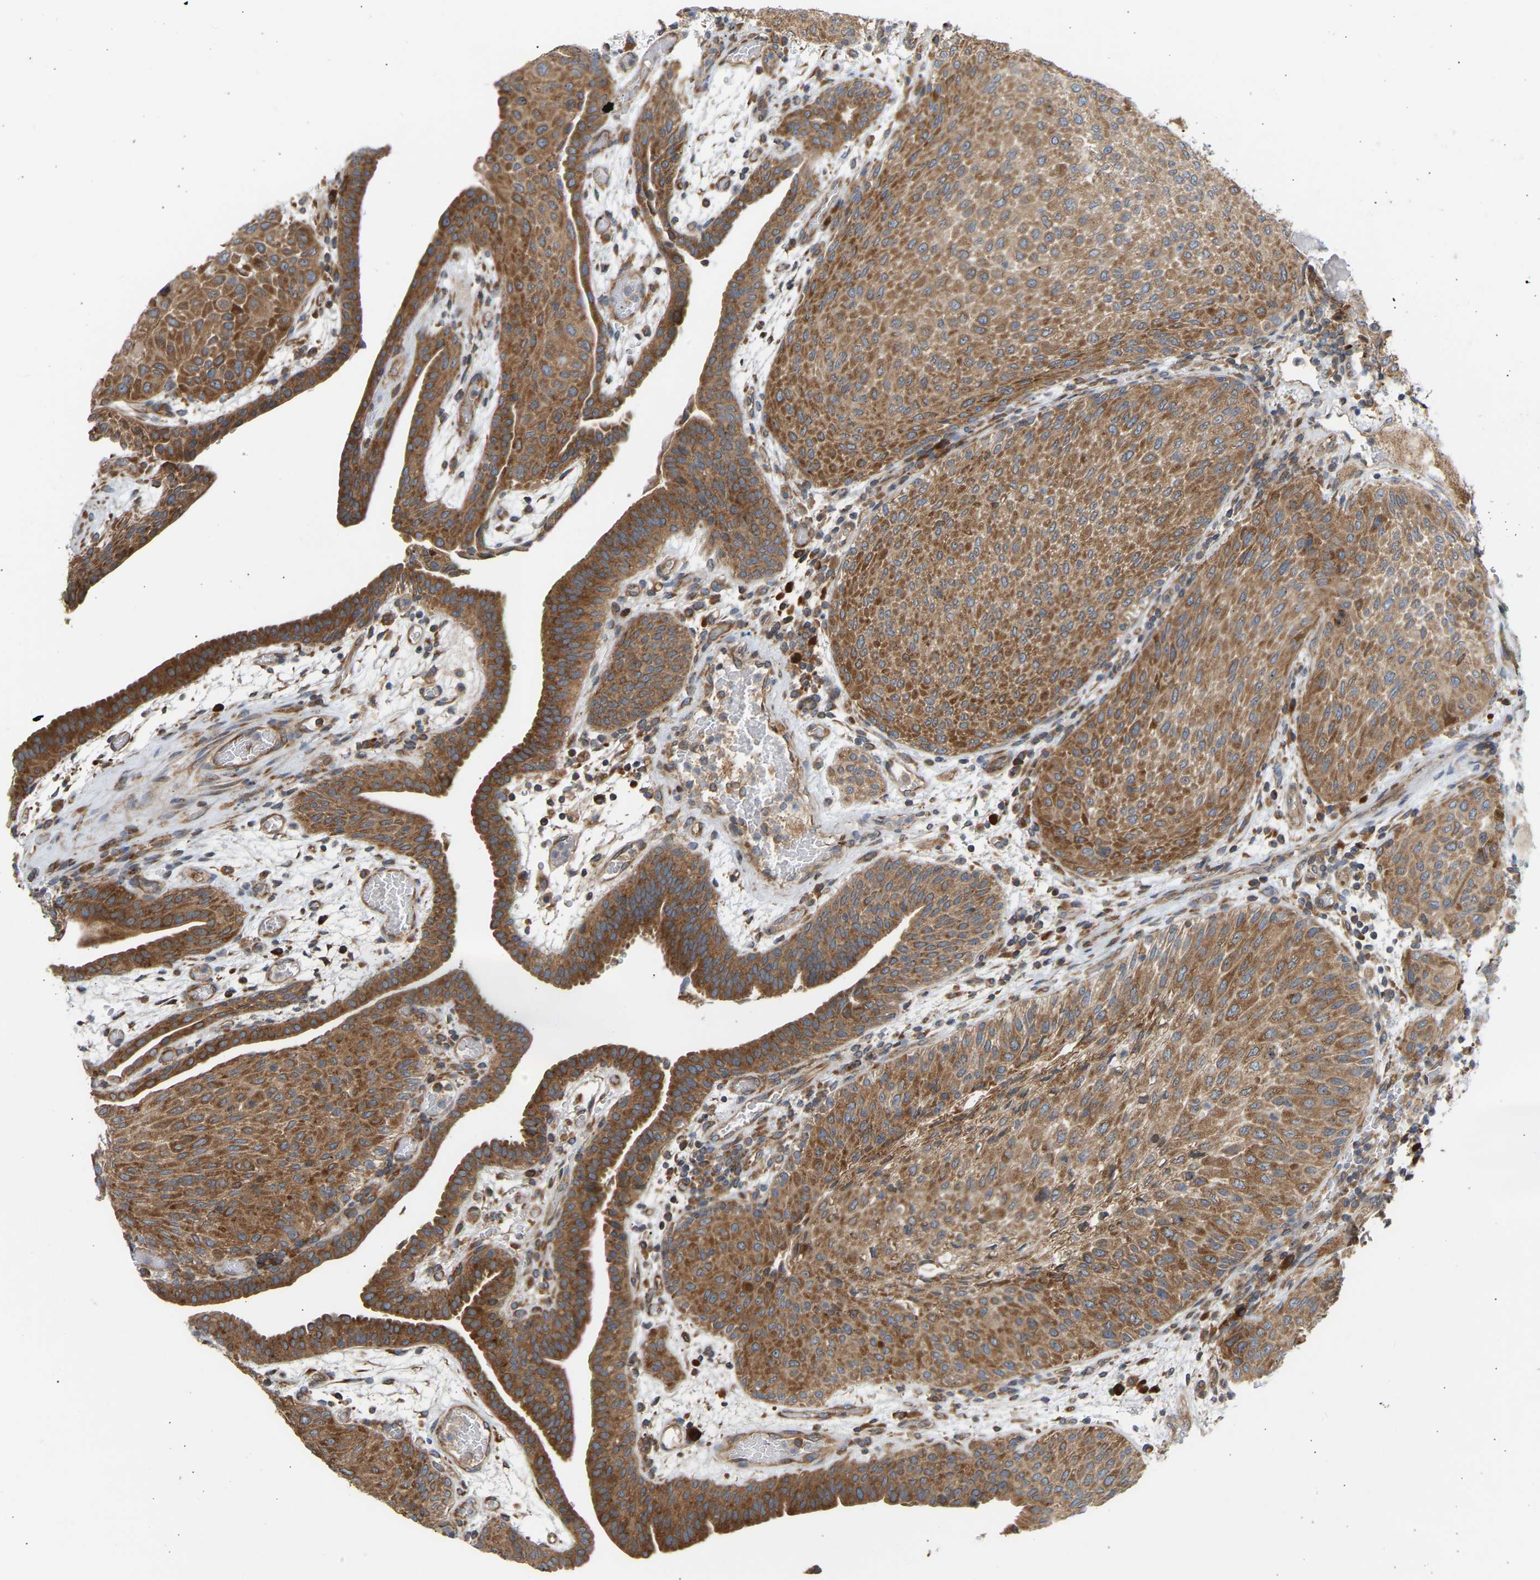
{"staining": {"intensity": "moderate", "quantity": ">75%", "location": "cytoplasmic/membranous"}, "tissue": "urothelial cancer", "cell_type": "Tumor cells", "image_type": "cancer", "snomed": [{"axis": "morphology", "description": "Urothelial carcinoma, Low grade"}, {"axis": "morphology", "description": "Urothelial carcinoma, High grade"}, {"axis": "topography", "description": "Urinary bladder"}], "caption": "A micrograph of urothelial cancer stained for a protein displays moderate cytoplasmic/membranous brown staining in tumor cells.", "gene": "GCN1", "patient": {"sex": "male", "age": 35}}